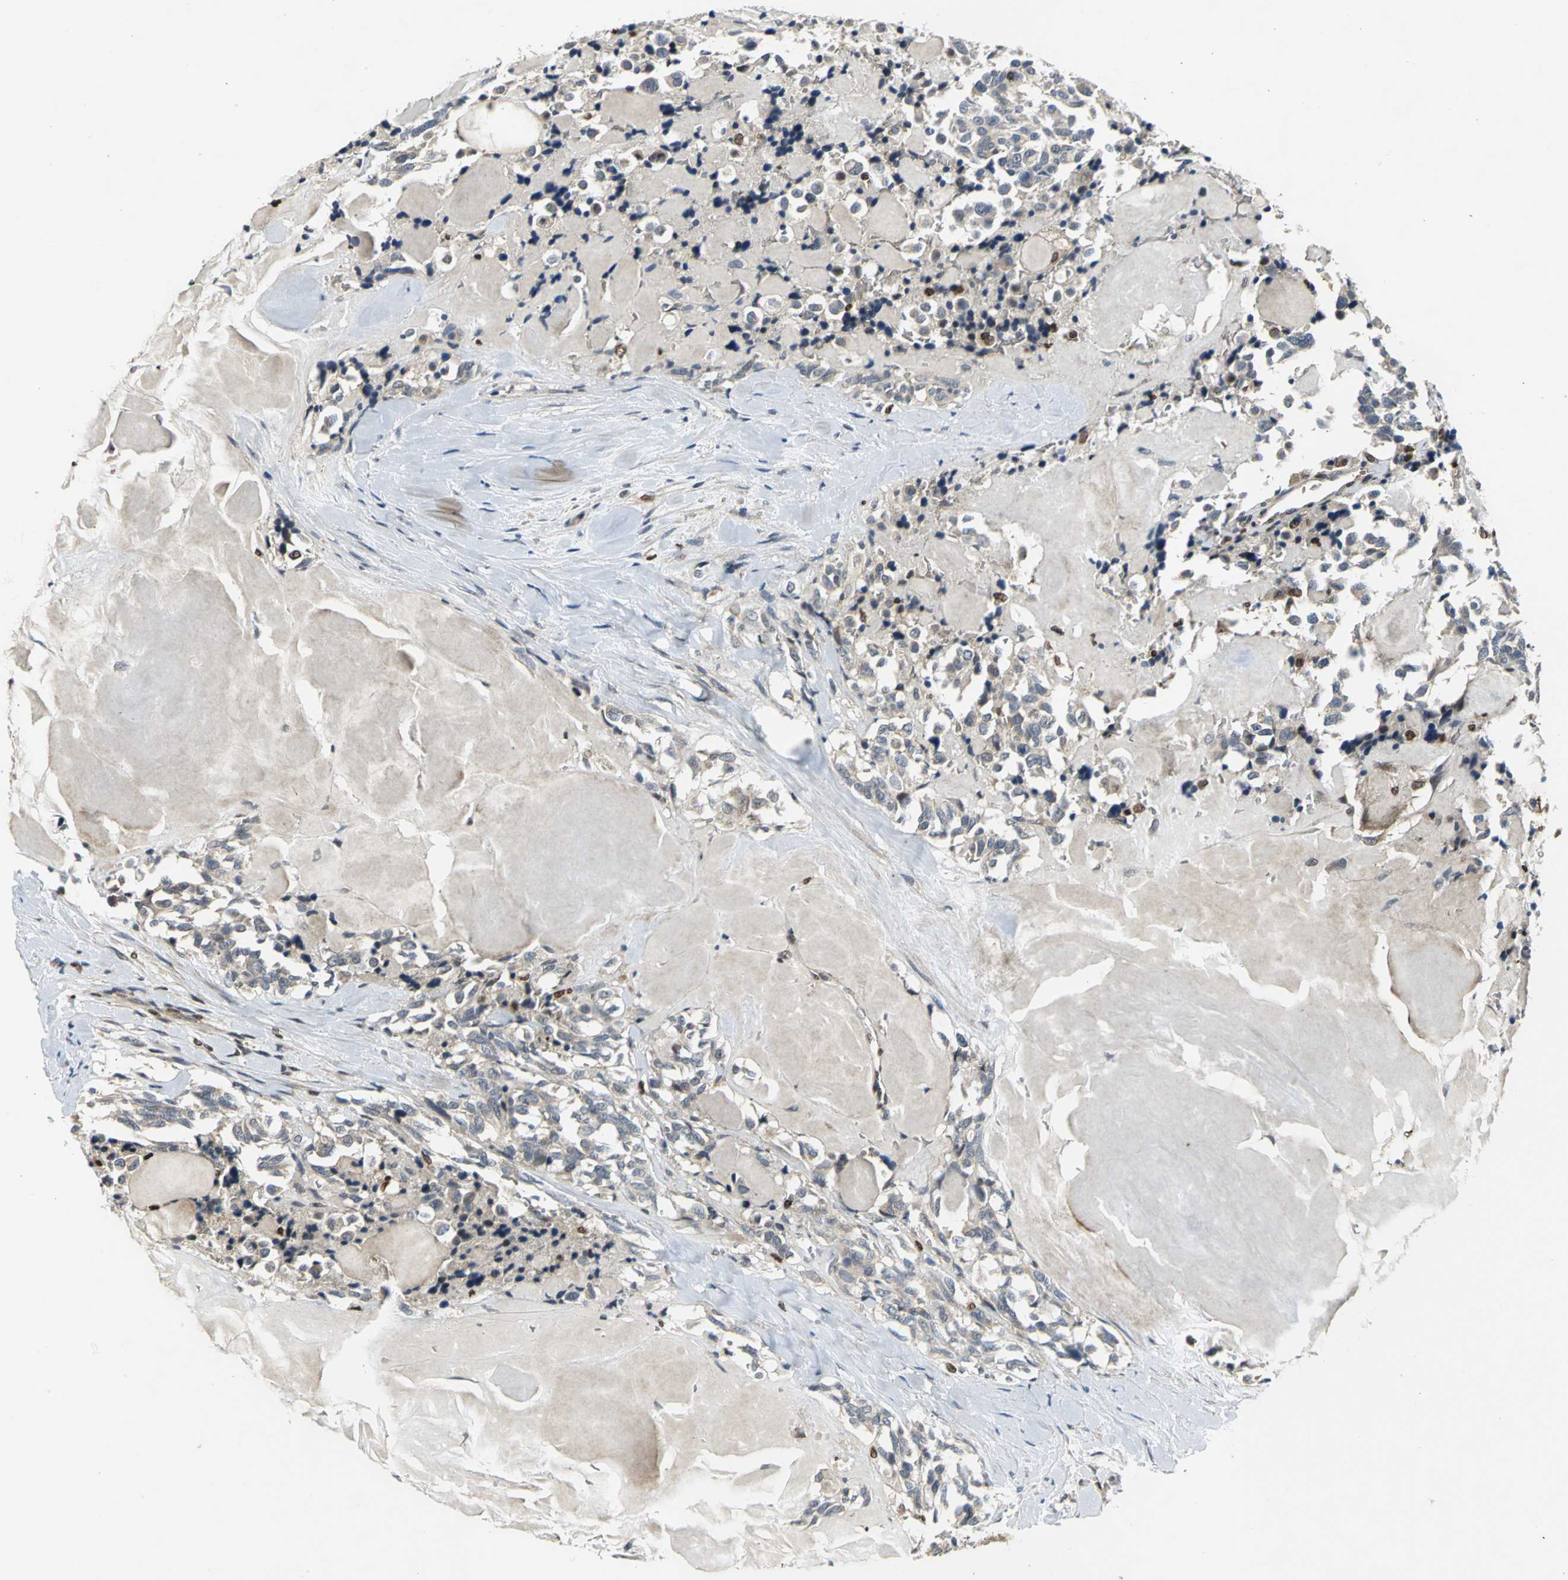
{"staining": {"intensity": "moderate", "quantity": ">75%", "location": "cytoplasmic/membranous"}, "tissue": "thyroid cancer", "cell_type": "Tumor cells", "image_type": "cancer", "snomed": [{"axis": "morphology", "description": "Carcinoma, NOS"}, {"axis": "morphology", "description": "Carcinoid, malignant, NOS"}, {"axis": "topography", "description": "Thyroid gland"}], "caption": "An immunohistochemistry (IHC) image of neoplastic tissue is shown. Protein staining in brown highlights moderate cytoplasmic/membranous positivity in malignant carcinoid (thyroid) within tumor cells. Using DAB (3,3'-diaminobenzidine) (brown) and hematoxylin (blue) stains, captured at high magnification using brightfield microscopy.", "gene": "AHR", "patient": {"sex": "male", "age": 33}}